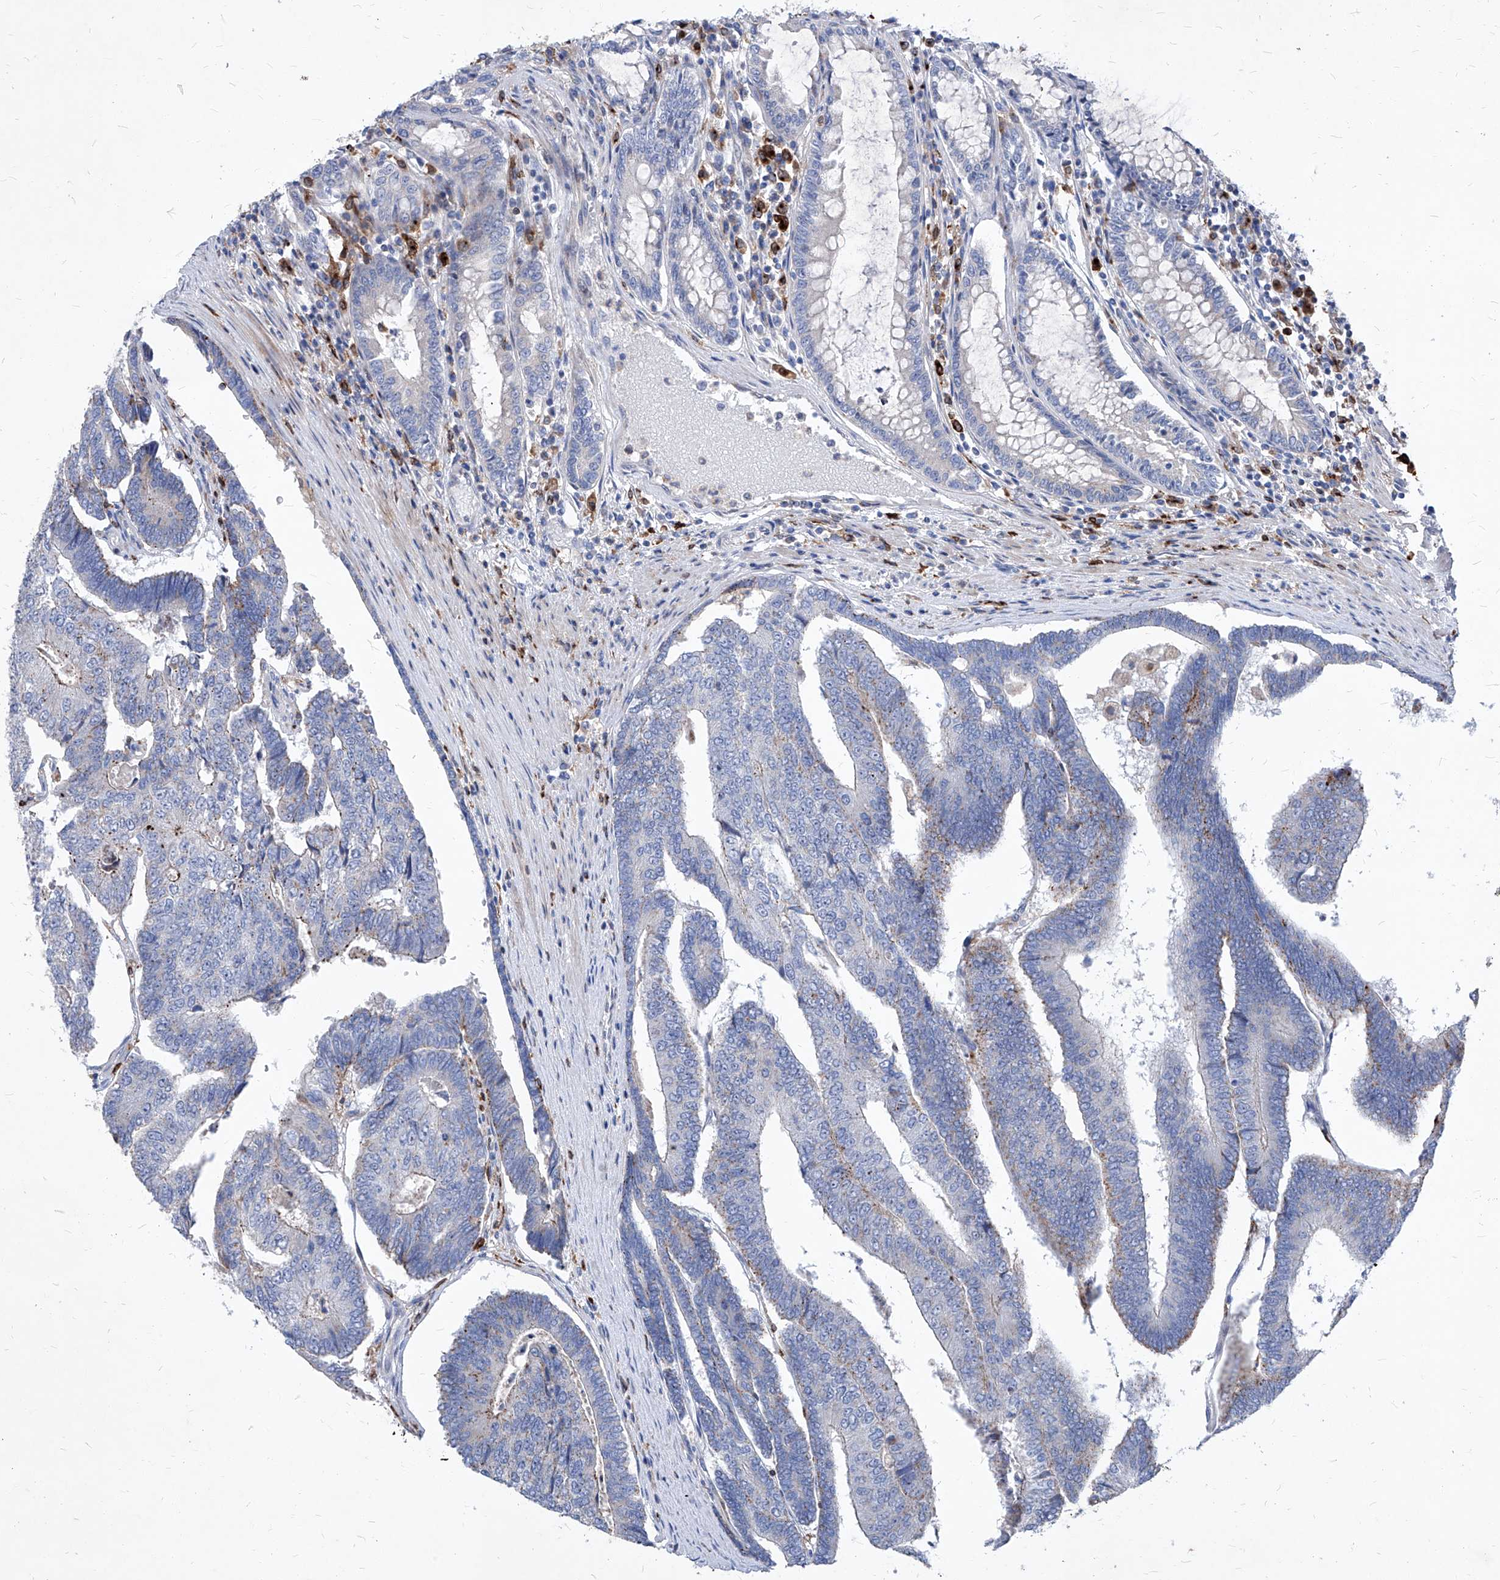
{"staining": {"intensity": "weak", "quantity": "<25%", "location": "cytoplasmic/membranous"}, "tissue": "colorectal cancer", "cell_type": "Tumor cells", "image_type": "cancer", "snomed": [{"axis": "morphology", "description": "Adenocarcinoma, NOS"}, {"axis": "topography", "description": "Colon"}], "caption": "The histopathology image shows no staining of tumor cells in colorectal adenocarcinoma. (DAB (3,3'-diaminobenzidine) immunohistochemistry, high magnification).", "gene": "UBOX5", "patient": {"sex": "female", "age": 67}}